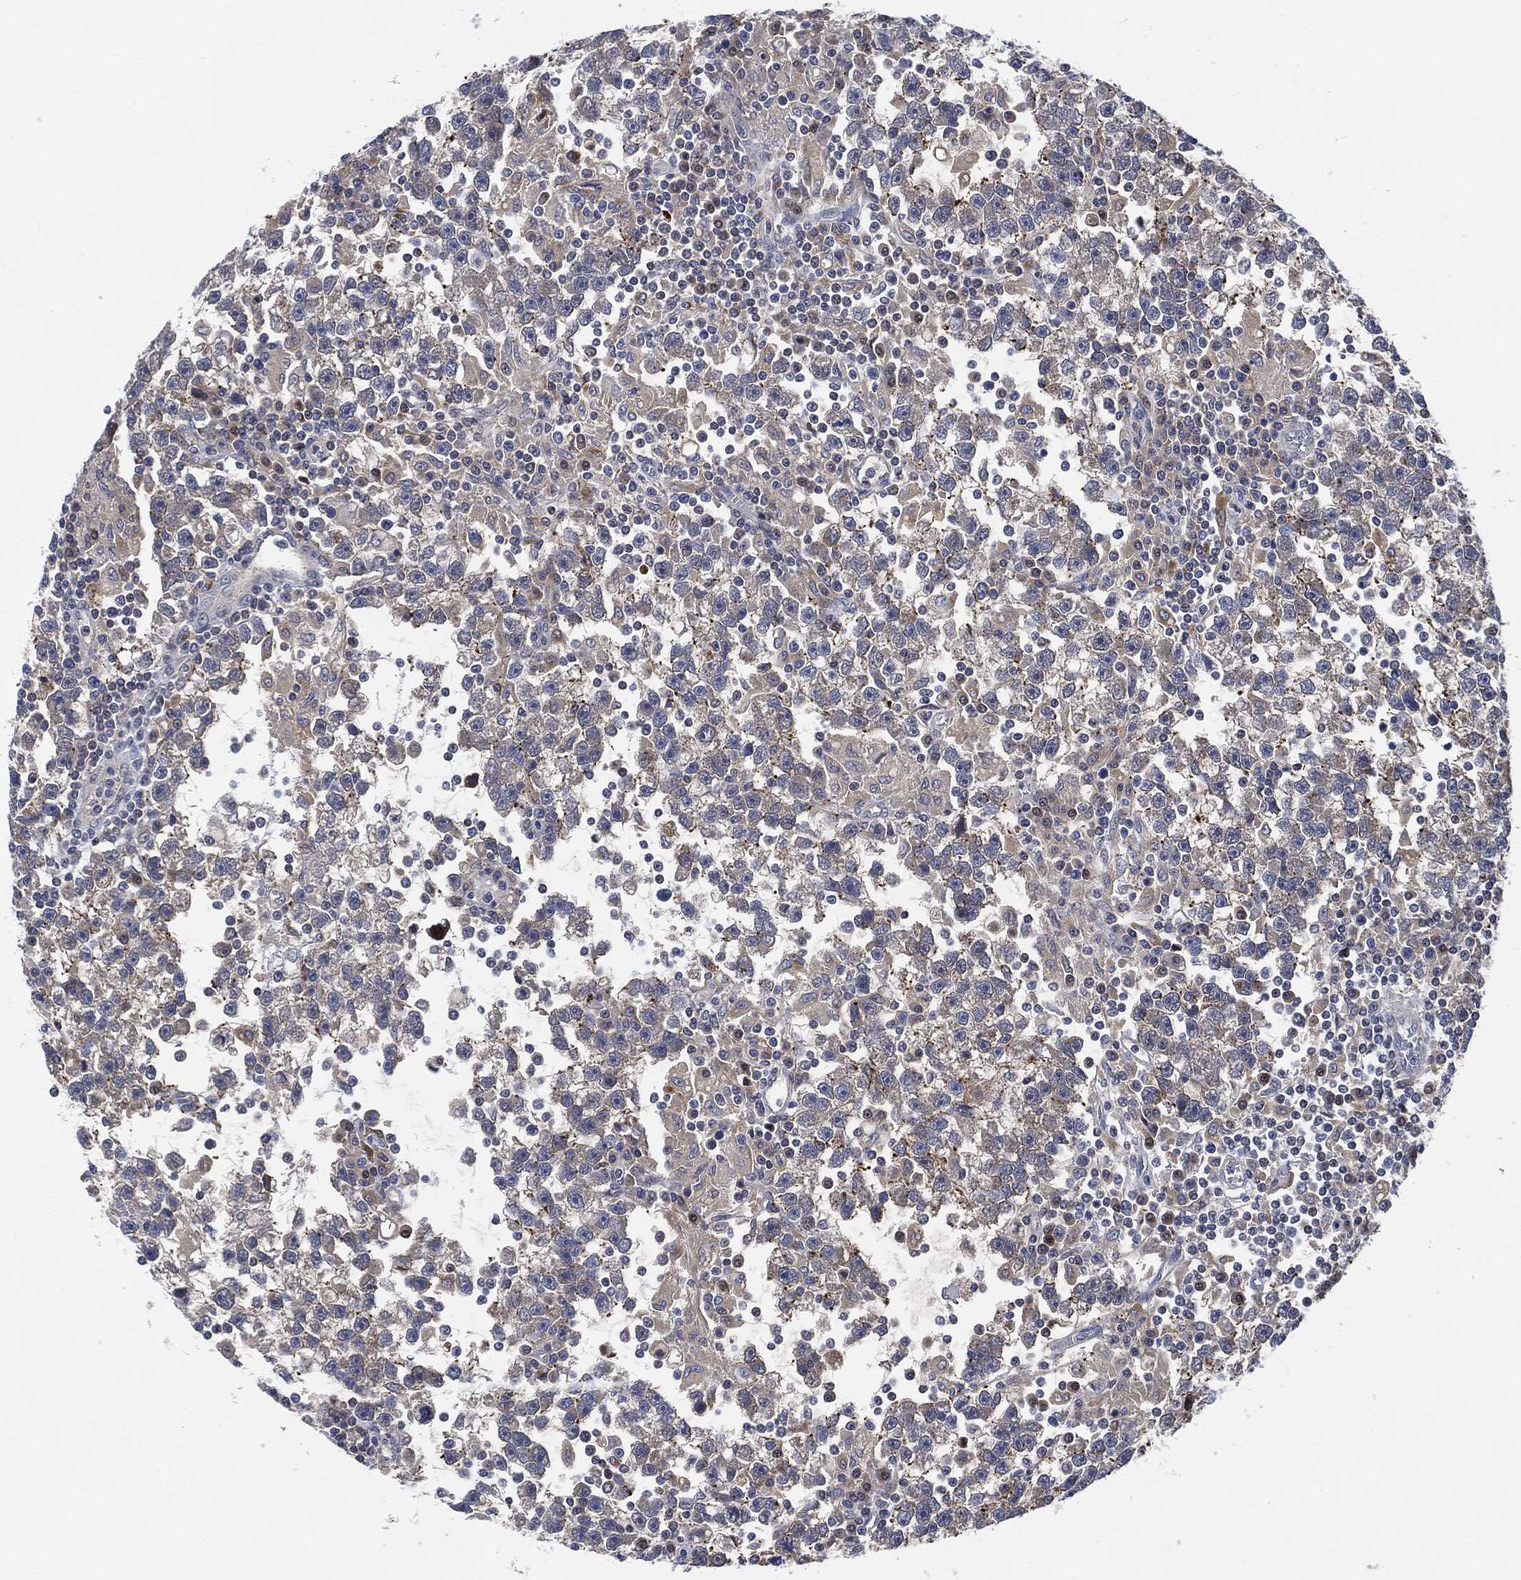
{"staining": {"intensity": "moderate", "quantity": "<25%", "location": "cytoplasmic/membranous"}, "tissue": "testis cancer", "cell_type": "Tumor cells", "image_type": "cancer", "snomed": [{"axis": "morphology", "description": "Seminoma, NOS"}, {"axis": "topography", "description": "Testis"}], "caption": "Tumor cells show low levels of moderate cytoplasmic/membranous expression in about <25% of cells in testis seminoma.", "gene": "VSIG4", "patient": {"sex": "male", "age": 47}}